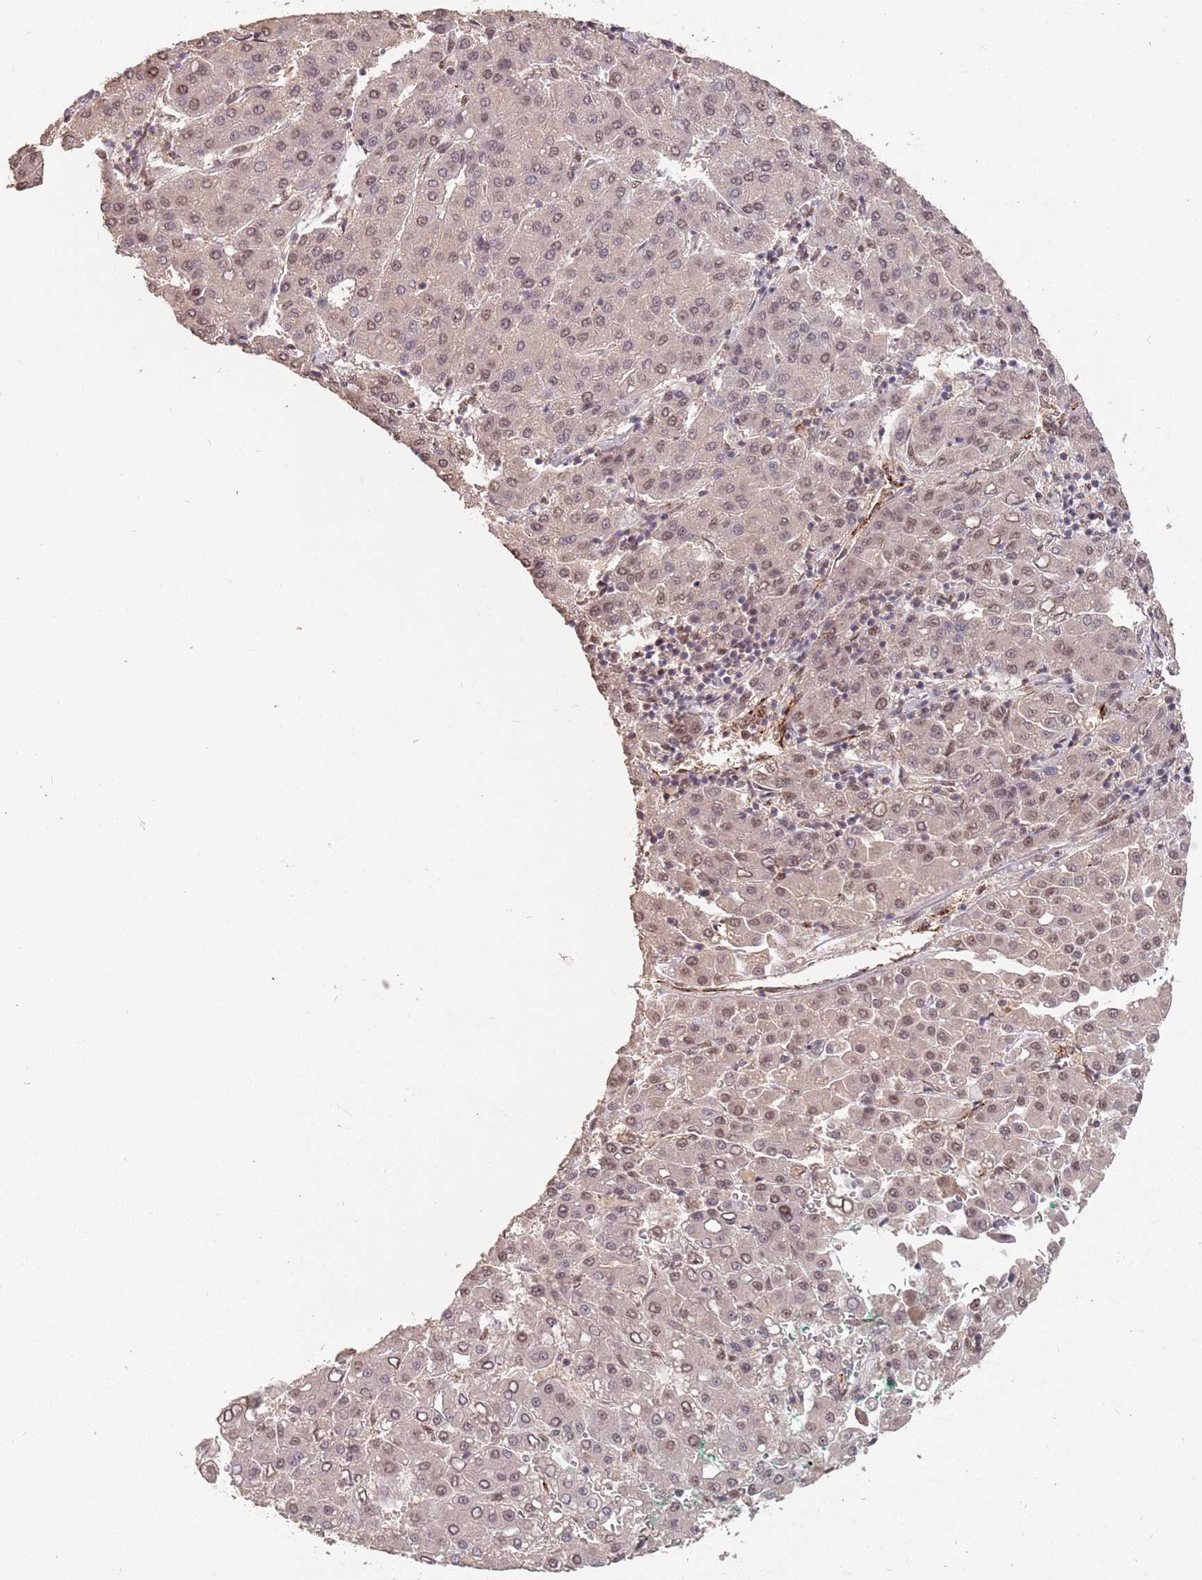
{"staining": {"intensity": "weak", "quantity": "25%-75%", "location": "nuclear"}, "tissue": "liver cancer", "cell_type": "Tumor cells", "image_type": "cancer", "snomed": [{"axis": "morphology", "description": "Carcinoma, Hepatocellular, NOS"}, {"axis": "topography", "description": "Liver"}], "caption": "Brown immunohistochemical staining in human liver cancer demonstrates weak nuclear staining in approximately 25%-75% of tumor cells. The protein is shown in brown color, while the nuclei are stained blue.", "gene": "RFXANK", "patient": {"sex": "male", "age": 65}}